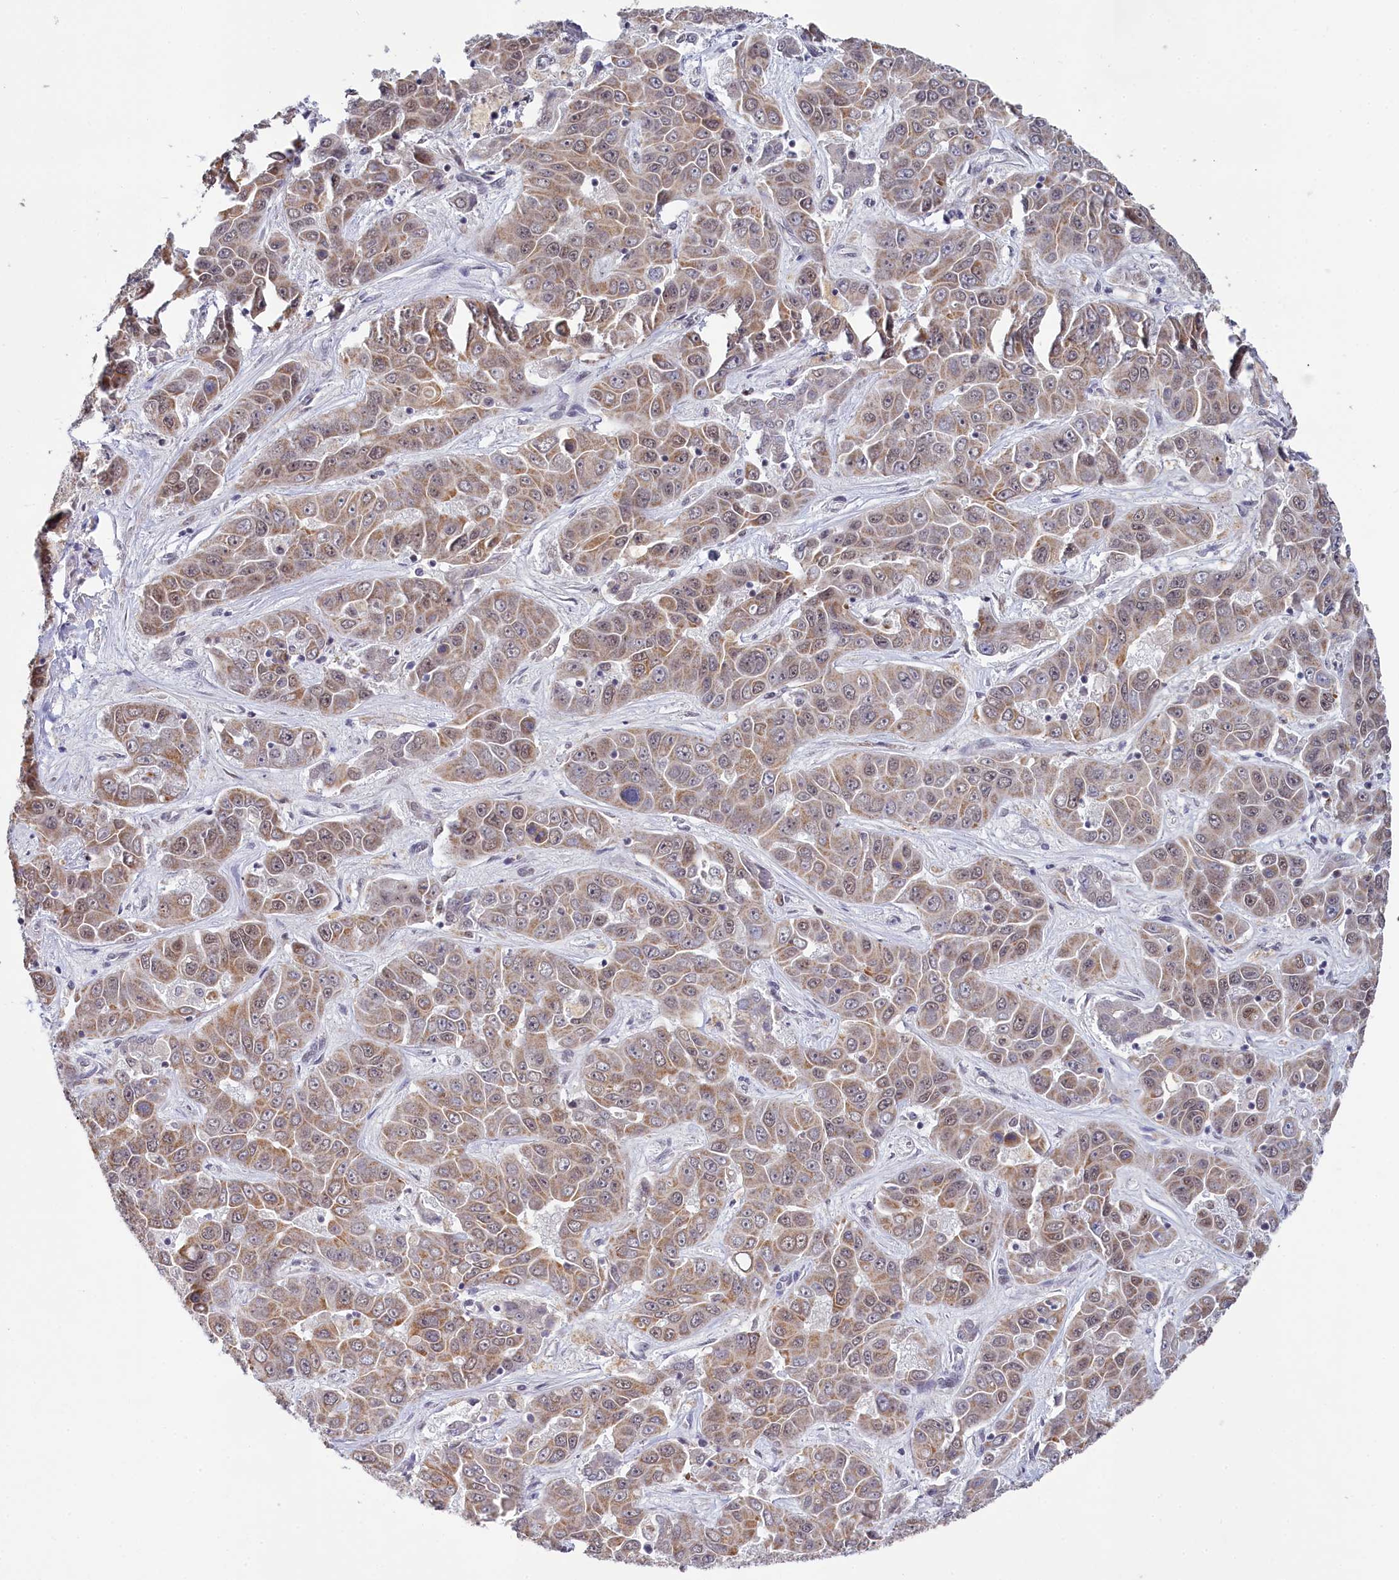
{"staining": {"intensity": "moderate", "quantity": "25%-75%", "location": "cytoplasmic/membranous"}, "tissue": "liver cancer", "cell_type": "Tumor cells", "image_type": "cancer", "snomed": [{"axis": "morphology", "description": "Cholangiocarcinoma"}, {"axis": "topography", "description": "Liver"}], "caption": "DAB (3,3'-diaminobenzidine) immunohistochemical staining of human cholangiocarcinoma (liver) displays moderate cytoplasmic/membranous protein positivity in approximately 25%-75% of tumor cells.", "gene": "PPHLN1", "patient": {"sex": "female", "age": 52}}